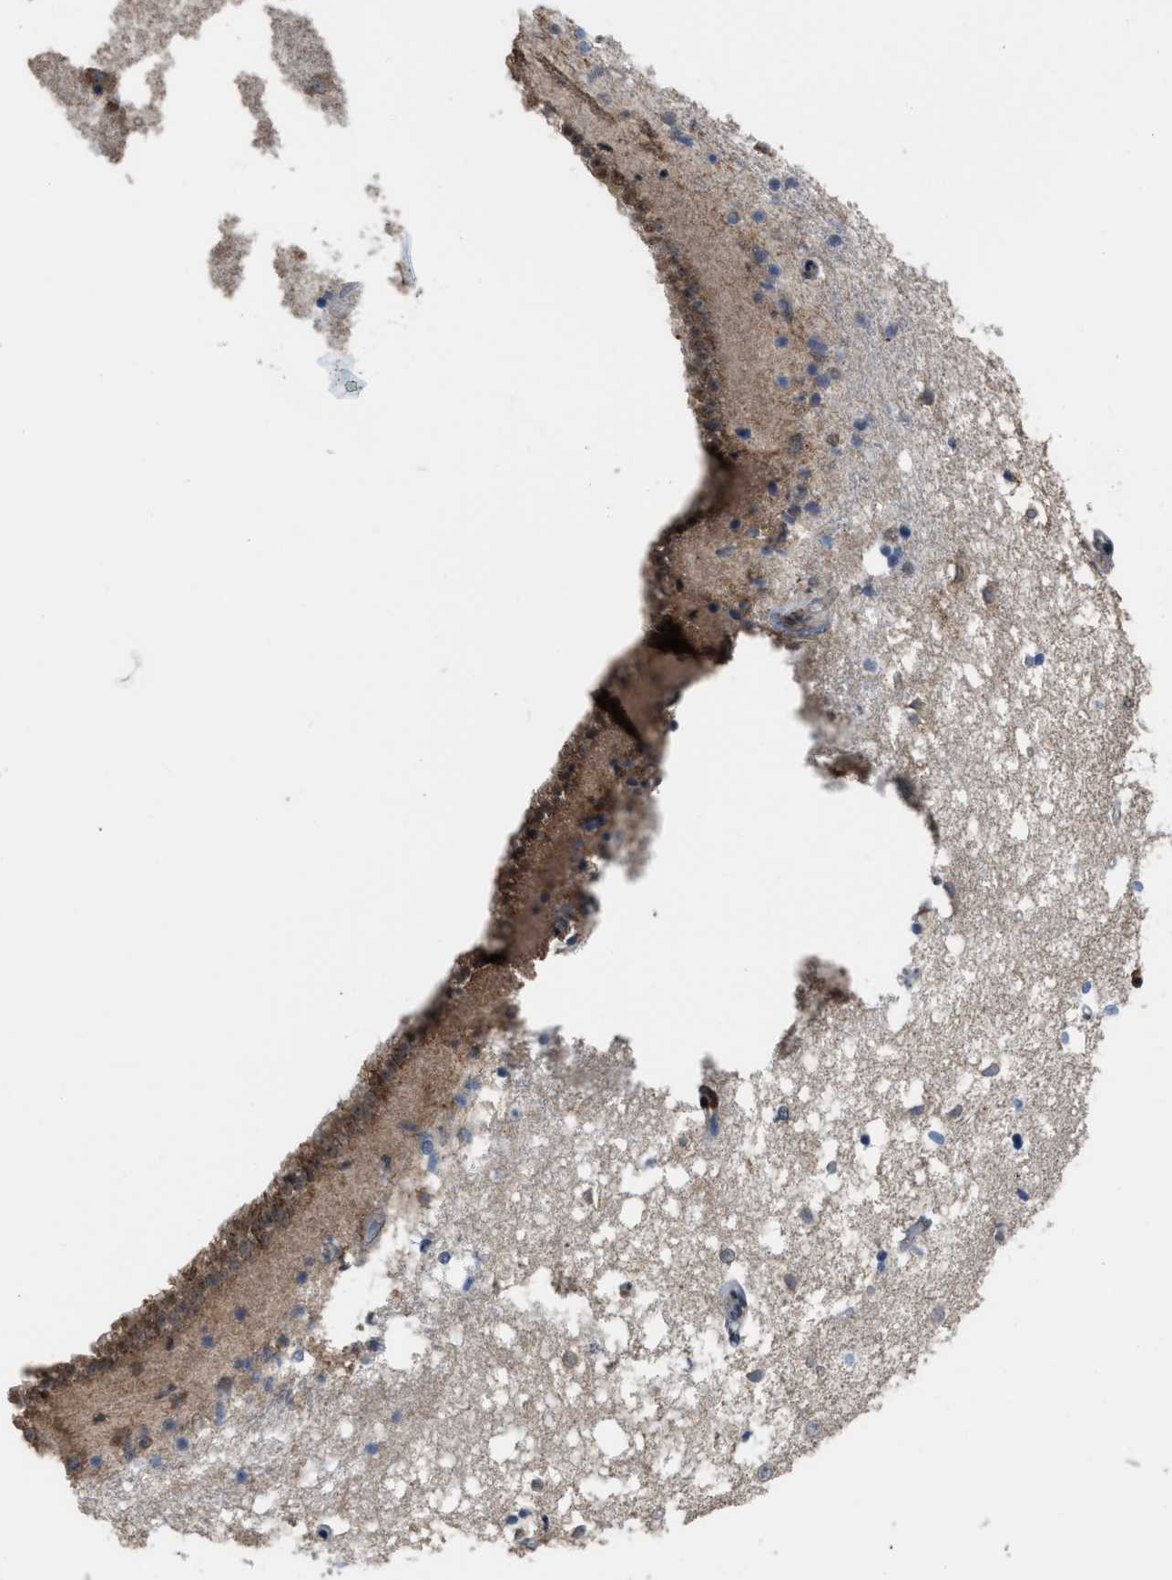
{"staining": {"intensity": "moderate", "quantity": "<25%", "location": "cytoplasmic/membranous"}, "tissue": "caudate", "cell_type": "Glial cells", "image_type": "normal", "snomed": [{"axis": "morphology", "description": "Normal tissue, NOS"}, {"axis": "topography", "description": "Lateral ventricle wall"}], "caption": "Moderate cytoplasmic/membranous positivity for a protein is identified in approximately <25% of glial cells of unremarkable caudate using immunohistochemistry (IHC).", "gene": "BAIAP2L1", "patient": {"sex": "male", "age": 45}}